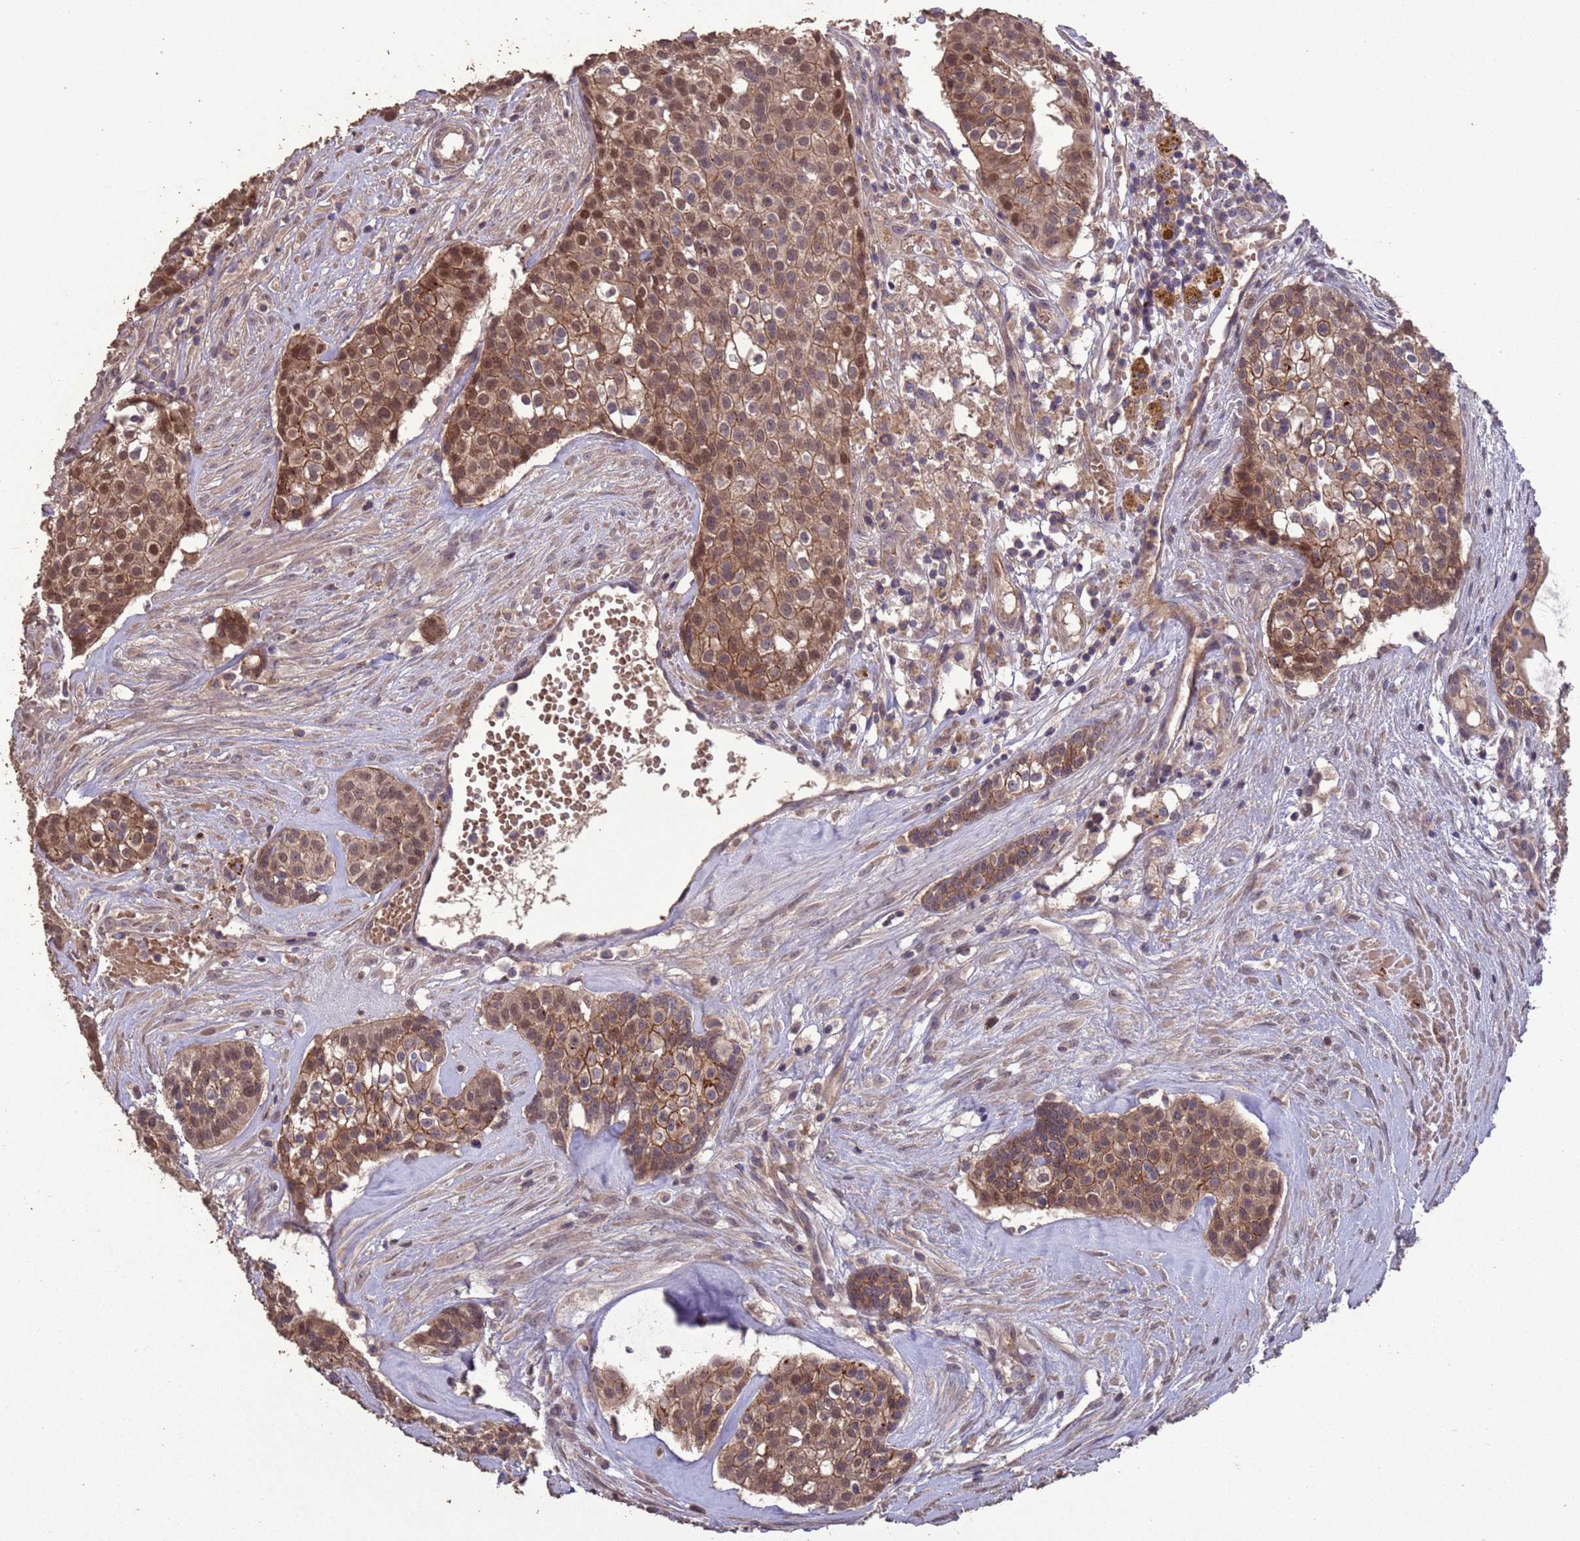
{"staining": {"intensity": "moderate", "quantity": ">75%", "location": "cytoplasmic/membranous,nuclear"}, "tissue": "head and neck cancer", "cell_type": "Tumor cells", "image_type": "cancer", "snomed": [{"axis": "morphology", "description": "Adenocarcinoma, NOS"}, {"axis": "topography", "description": "Head-Neck"}], "caption": "High-magnification brightfield microscopy of adenocarcinoma (head and neck) stained with DAB (3,3'-diaminobenzidine) (brown) and counterstained with hematoxylin (blue). tumor cells exhibit moderate cytoplasmic/membranous and nuclear positivity is present in approximately>75% of cells.", "gene": "SLC9B2", "patient": {"sex": "male", "age": 81}}